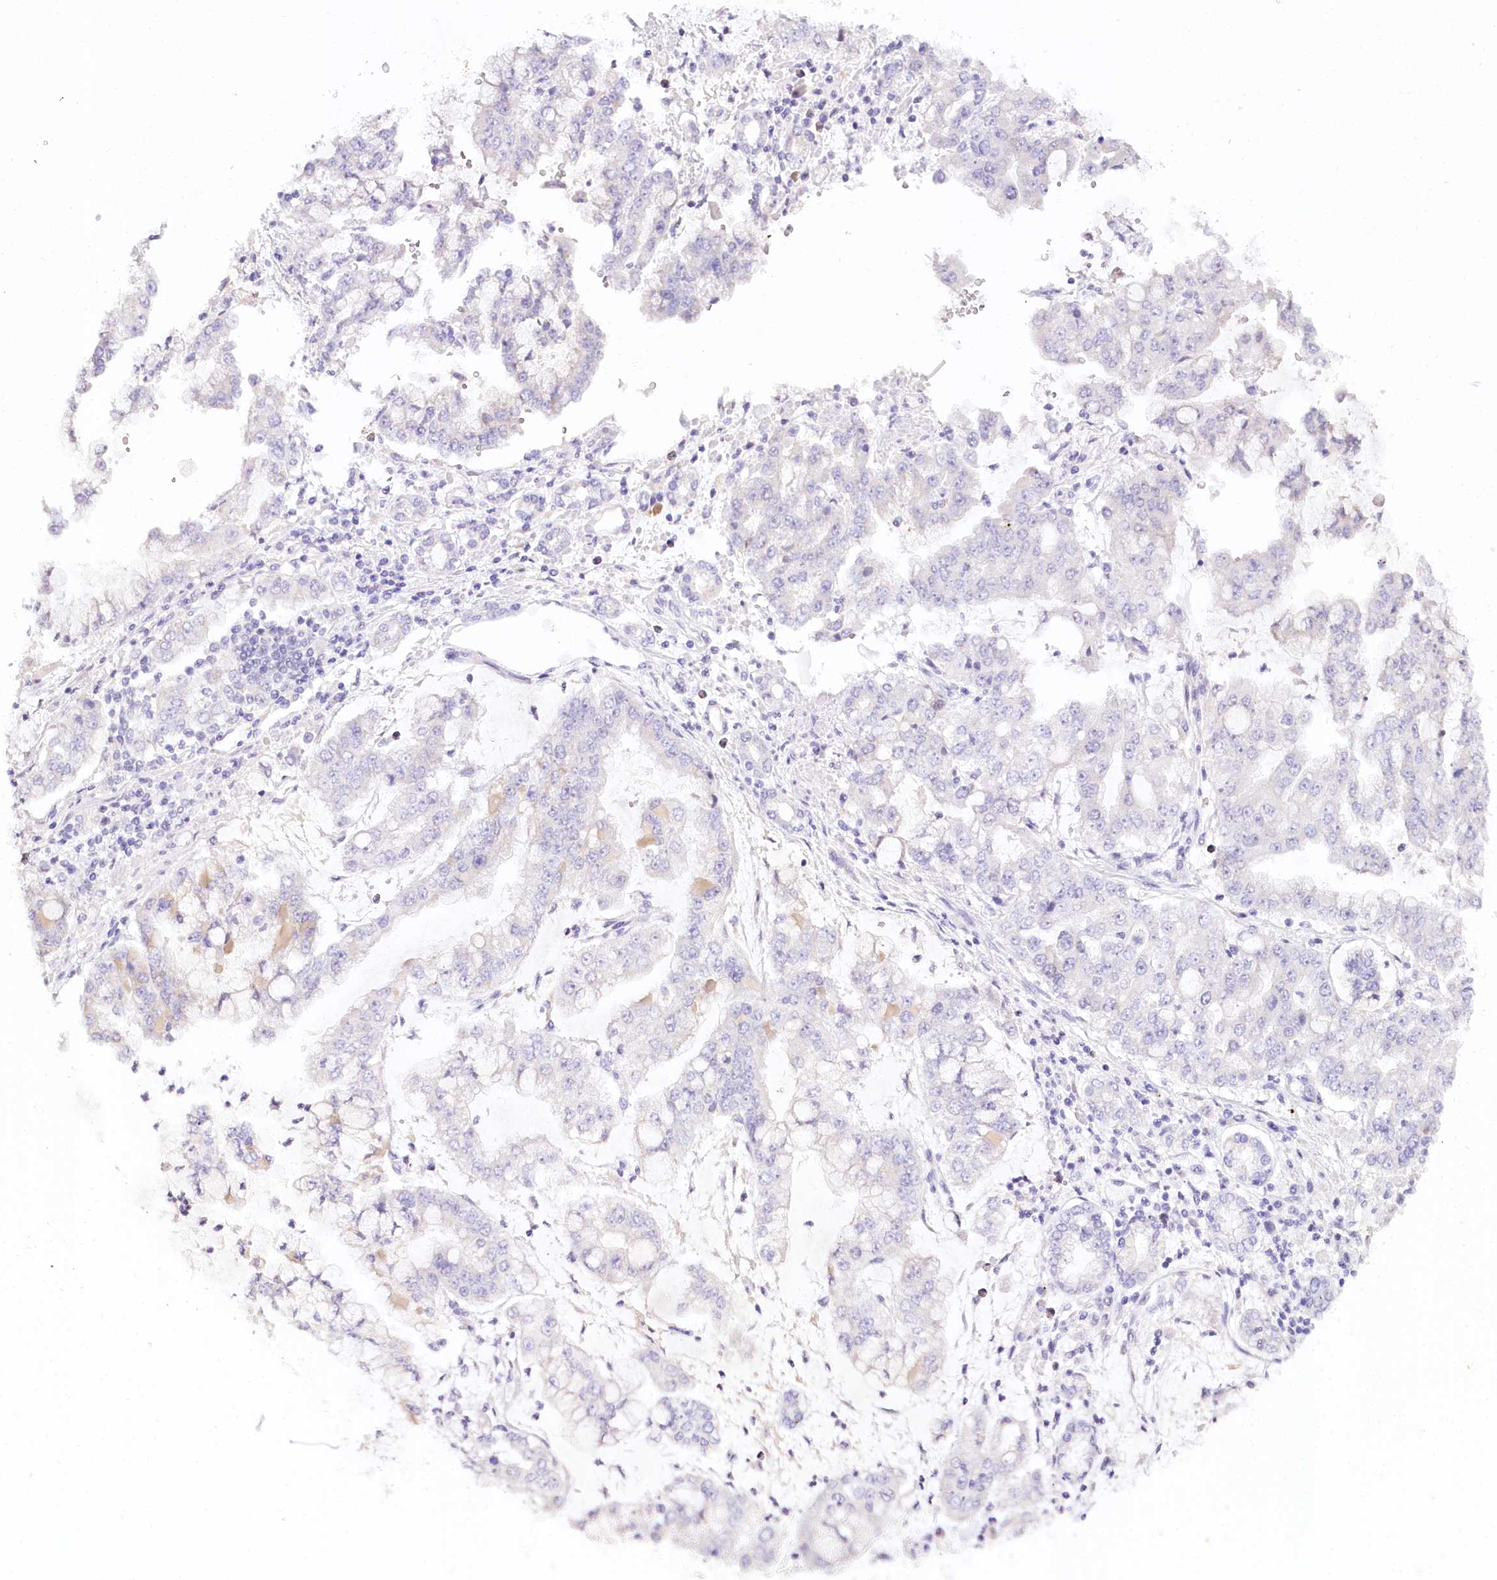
{"staining": {"intensity": "negative", "quantity": "none", "location": "none"}, "tissue": "stomach cancer", "cell_type": "Tumor cells", "image_type": "cancer", "snomed": [{"axis": "morphology", "description": "Adenocarcinoma, NOS"}, {"axis": "topography", "description": "Stomach"}], "caption": "The histopathology image exhibits no staining of tumor cells in adenocarcinoma (stomach).", "gene": "TP53", "patient": {"sex": "male", "age": 76}}